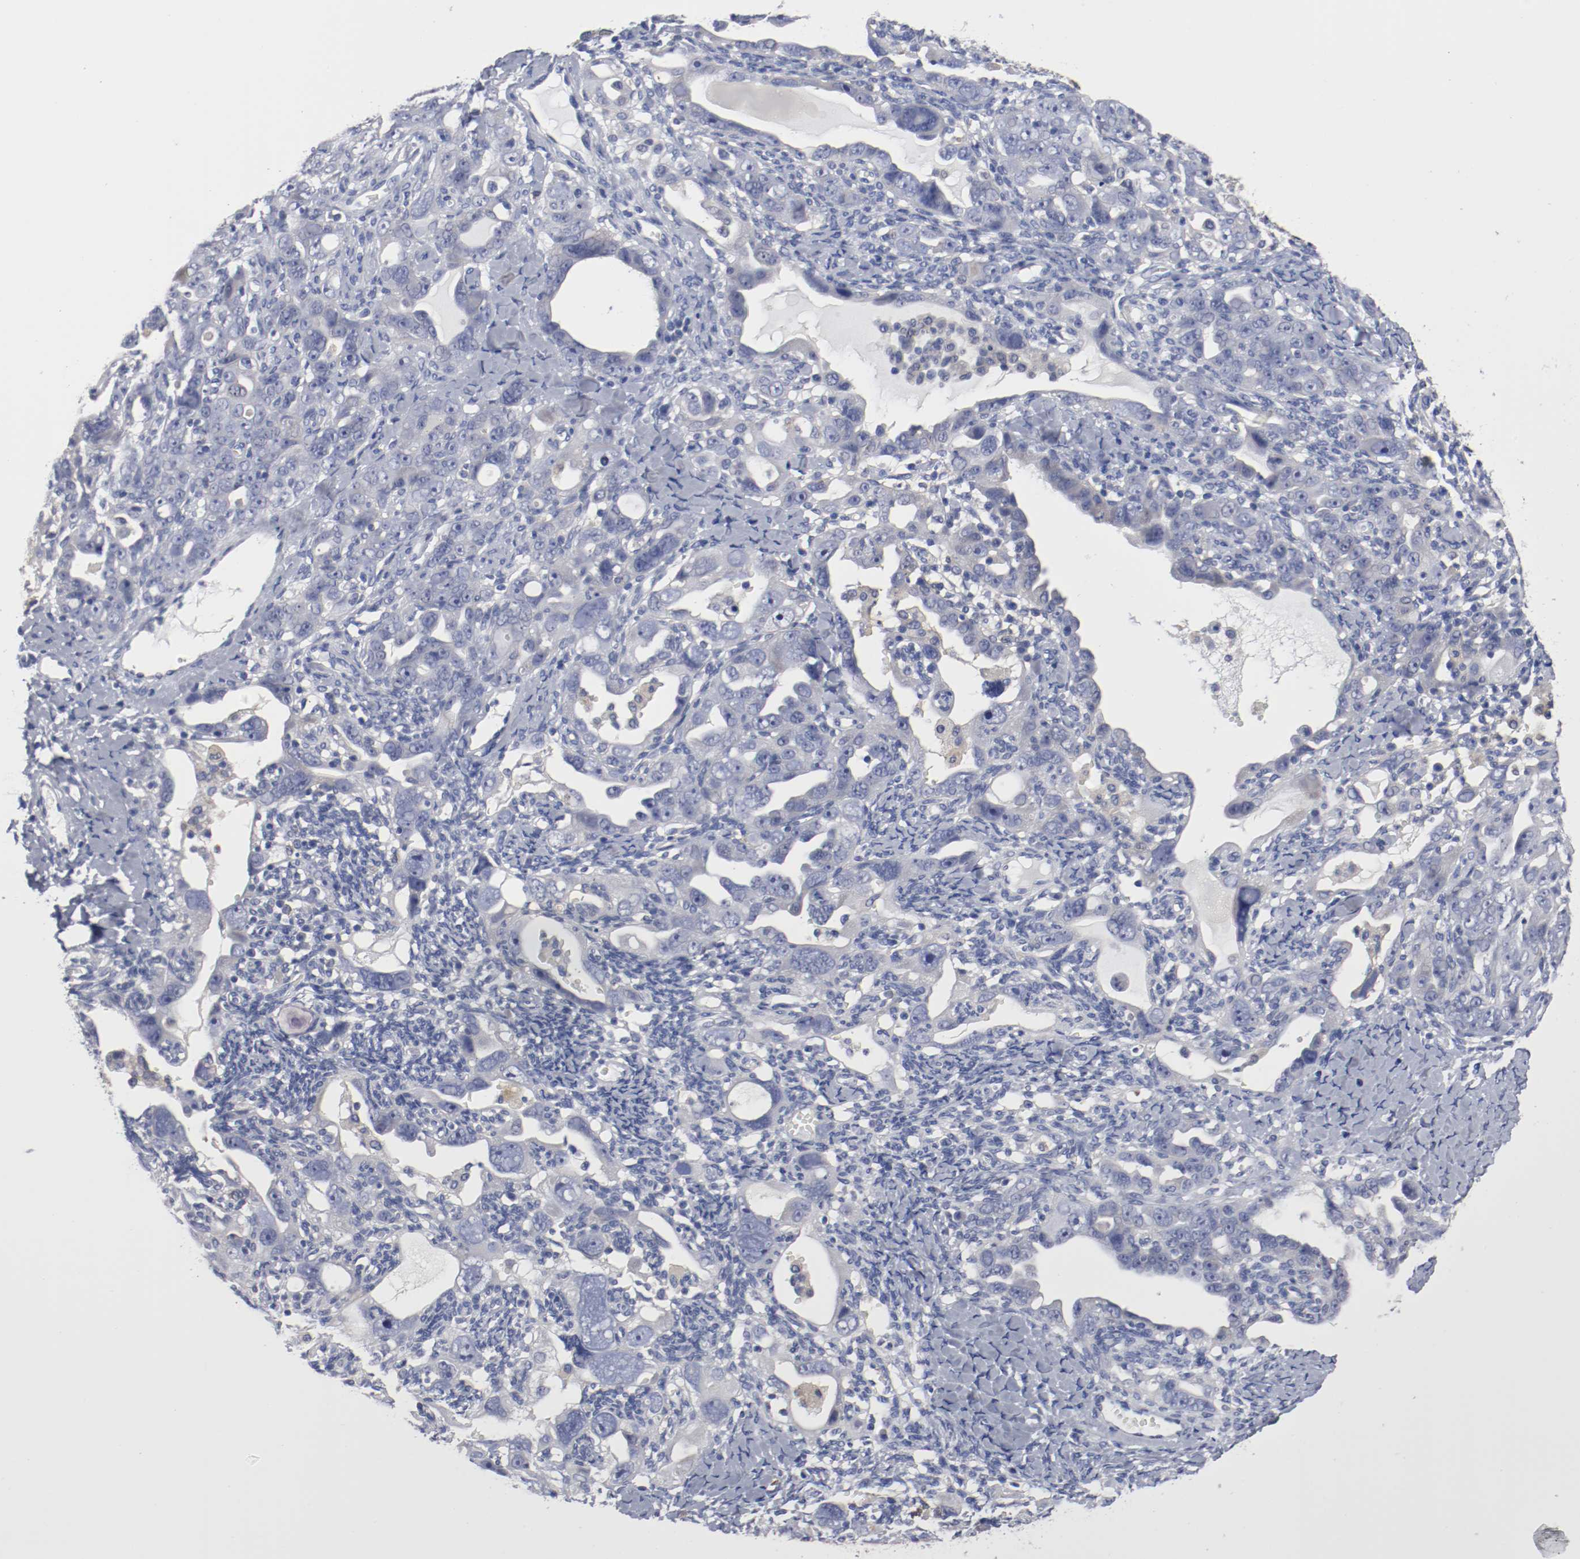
{"staining": {"intensity": "negative", "quantity": "none", "location": "none"}, "tissue": "ovarian cancer", "cell_type": "Tumor cells", "image_type": "cancer", "snomed": [{"axis": "morphology", "description": "Cystadenocarcinoma, serous, NOS"}, {"axis": "topography", "description": "Ovary"}], "caption": "Immunohistochemistry (IHC) histopathology image of neoplastic tissue: ovarian cancer (serous cystadenocarcinoma) stained with DAB exhibits no significant protein expression in tumor cells. The staining was performed using DAB to visualize the protein expression in brown, while the nuclei were stained in blue with hematoxylin (Magnification: 20x).", "gene": "FGFBP1", "patient": {"sex": "female", "age": 66}}